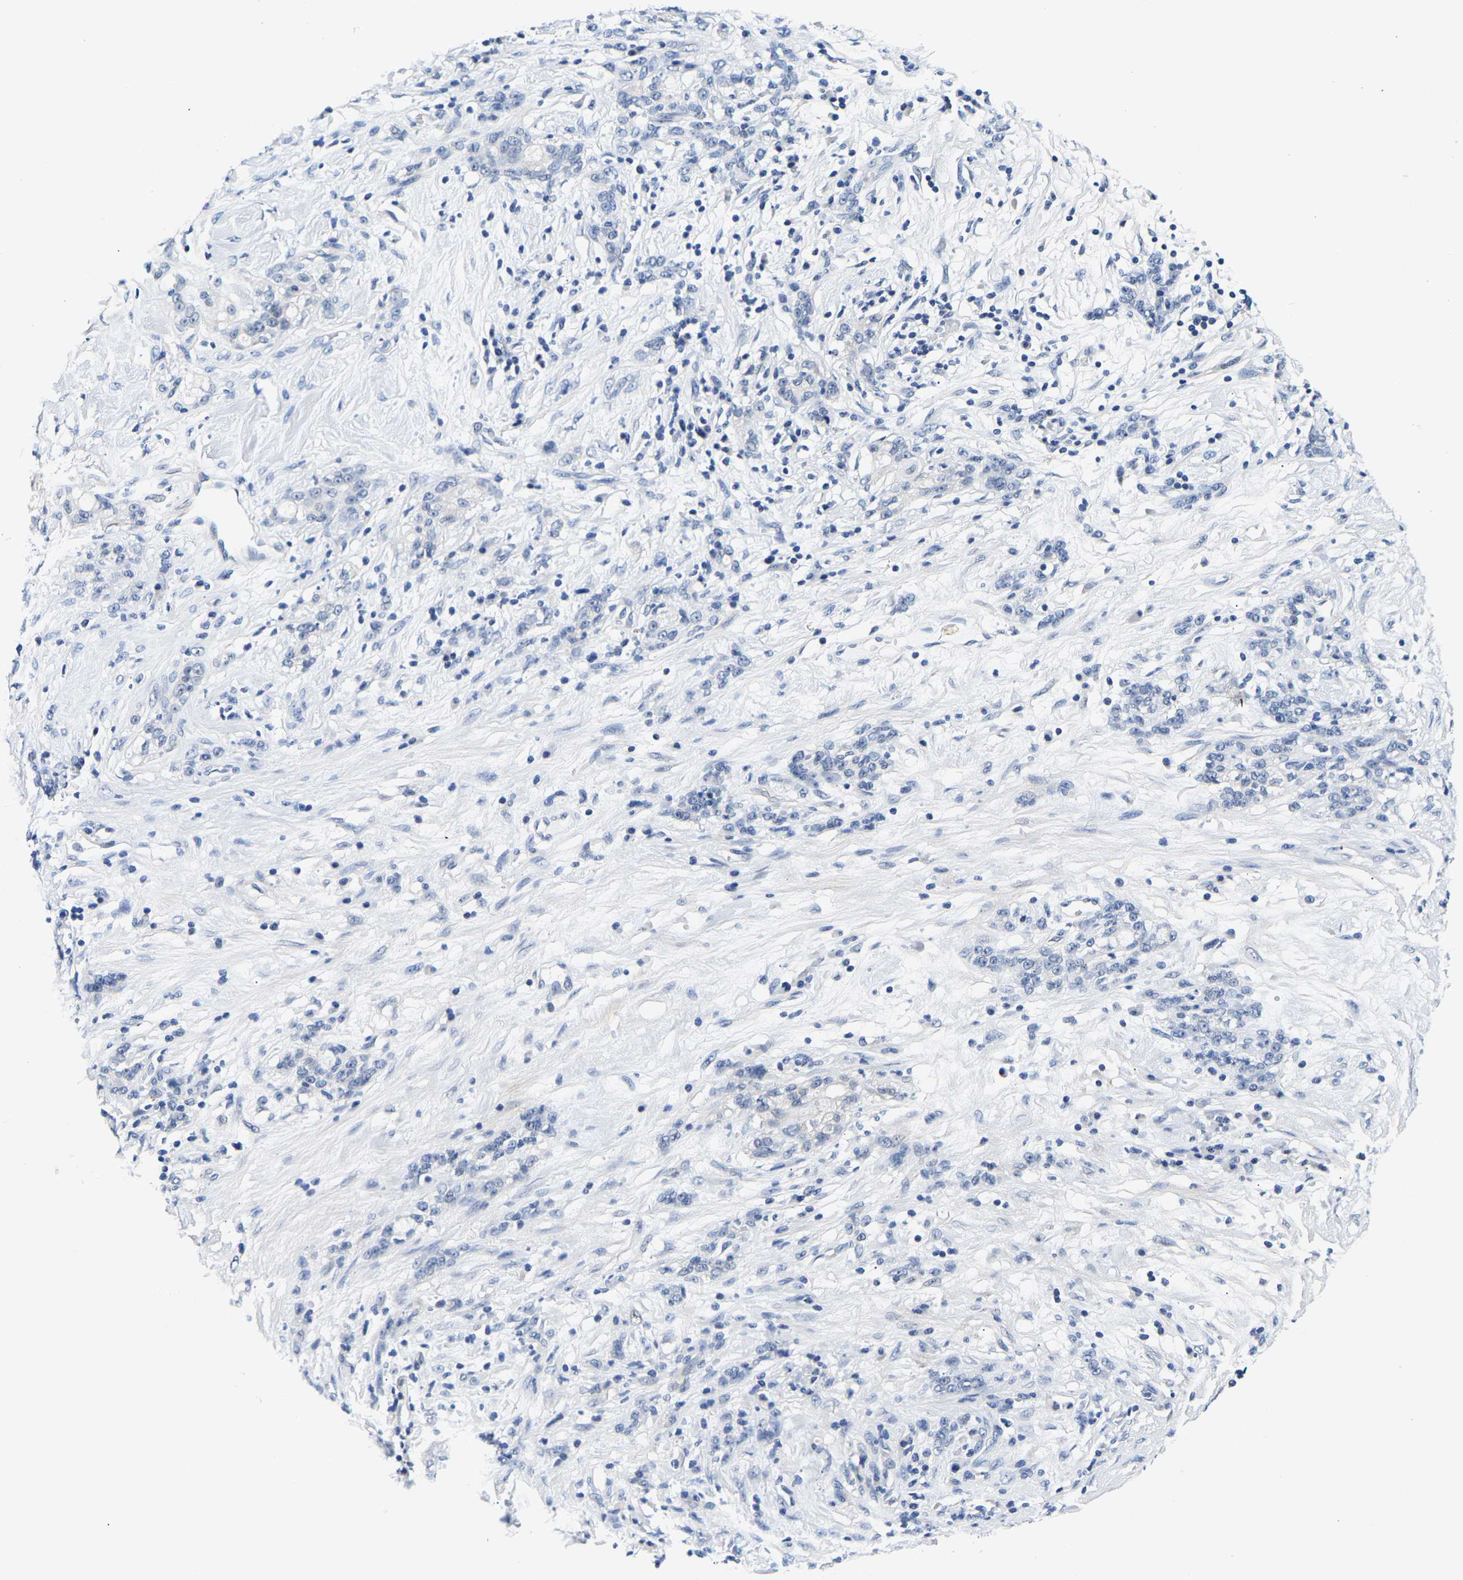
{"staining": {"intensity": "negative", "quantity": "none", "location": "none"}, "tissue": "stomach cancer", "cell_type": "Tumor cells", "image_type": "cancer", "snomed": [{"axis": "morphology", "description": "Adenocarcinoma, NOS"}, {"axis": "topography", "description": "Stomach, lower"}], "caption": "DAB (3,3'-diaminobenzidine) immunohistochemical staining of stomach cancer exhibits no significant positivity in tumor cells.", "gene": "UCHL3", "patient": {"sex": "male", "age": 88}}